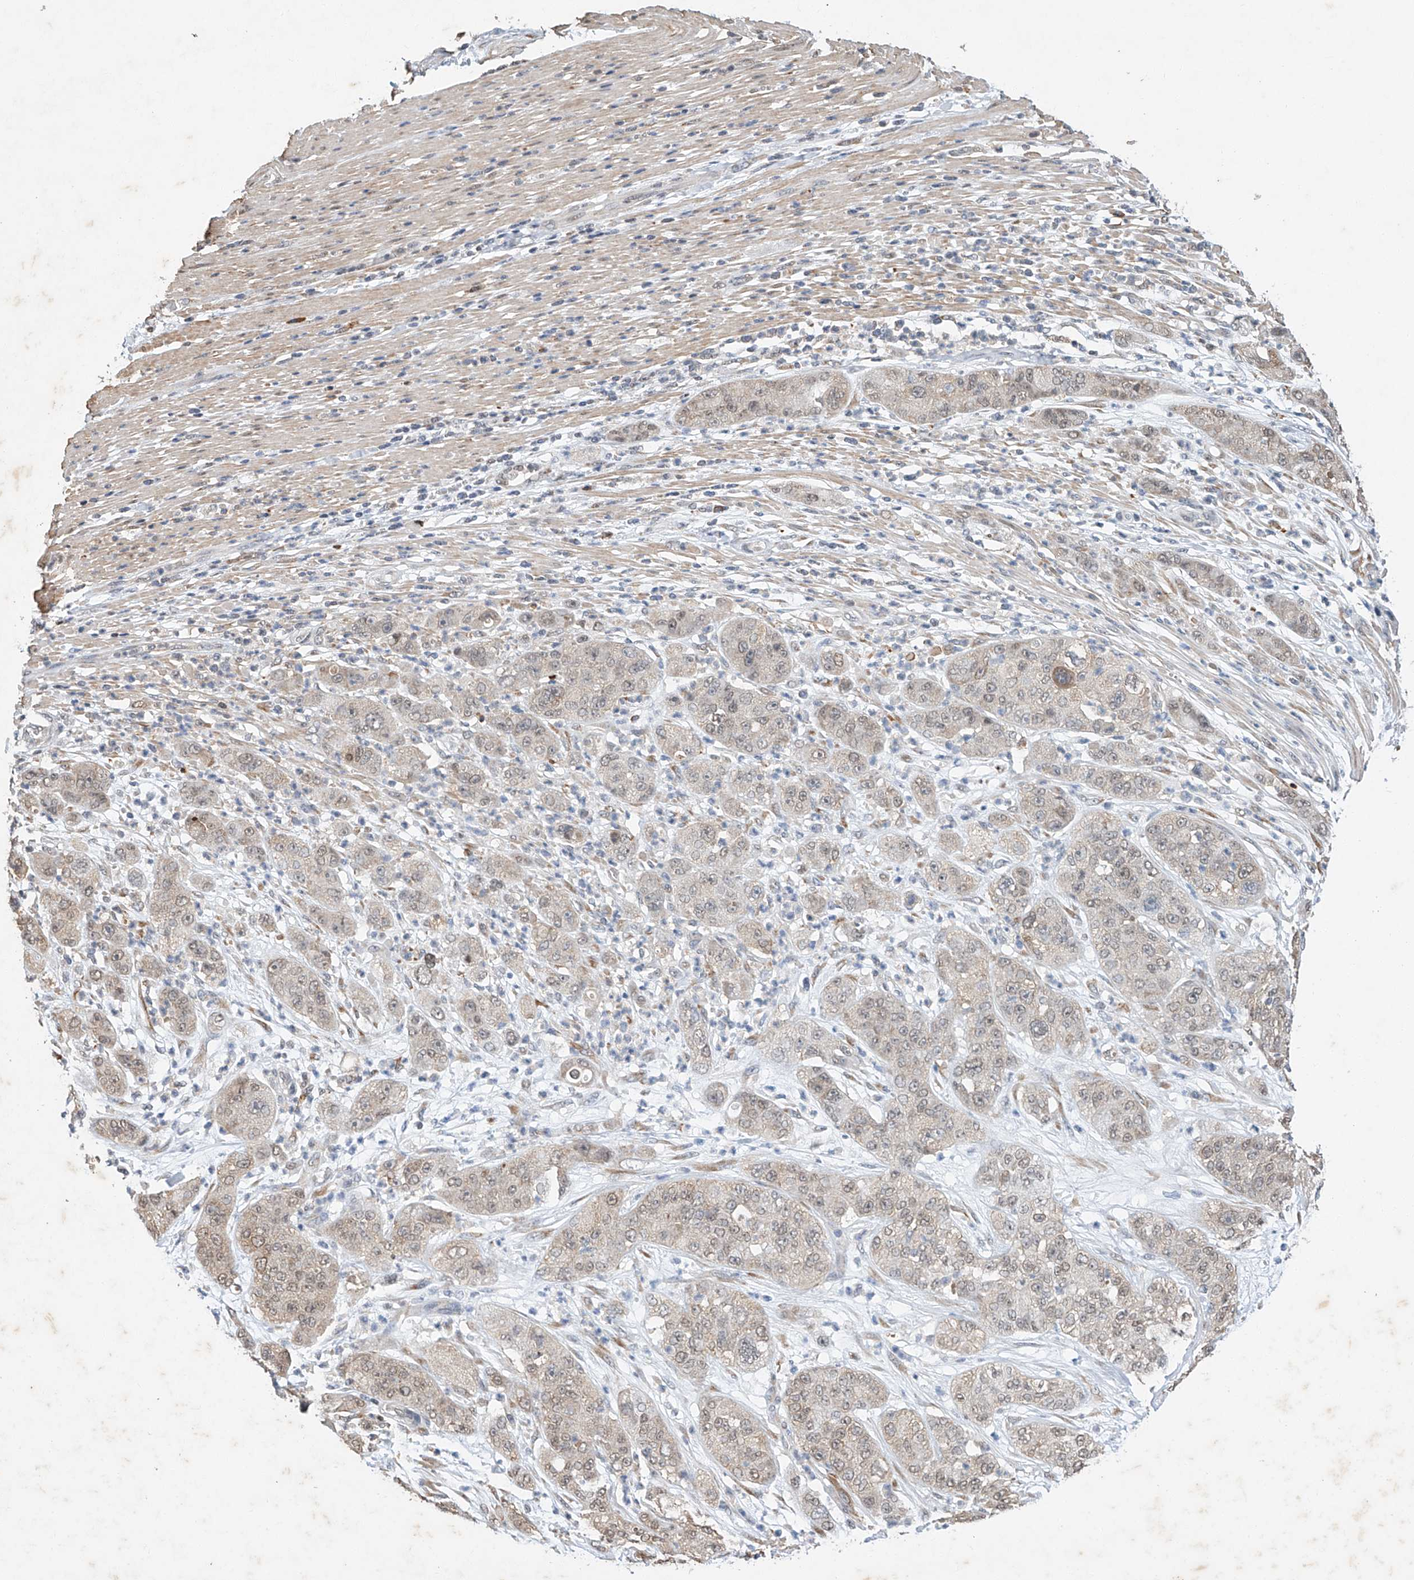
{"staining": {"intensity": "weak", "quantity": "<25%", "location": "cytoplasmic/membranous,nuclear"}, "tissue": "pancreatic cancer", "cell_type": "Tumor cells", "image_type": "cancer", "snomed": [{"axis": "morphology", "description": "Adenocarcinoma, NOS"}, {"axis": "topography", "description": "Pancreas"}], "caption": "DAB immunohistochemical staining of pancreatic cancer reveals no significant staining in tumor cells.", "gene": "CTDP1", "patient": {"sex": "female", "age": 78}}